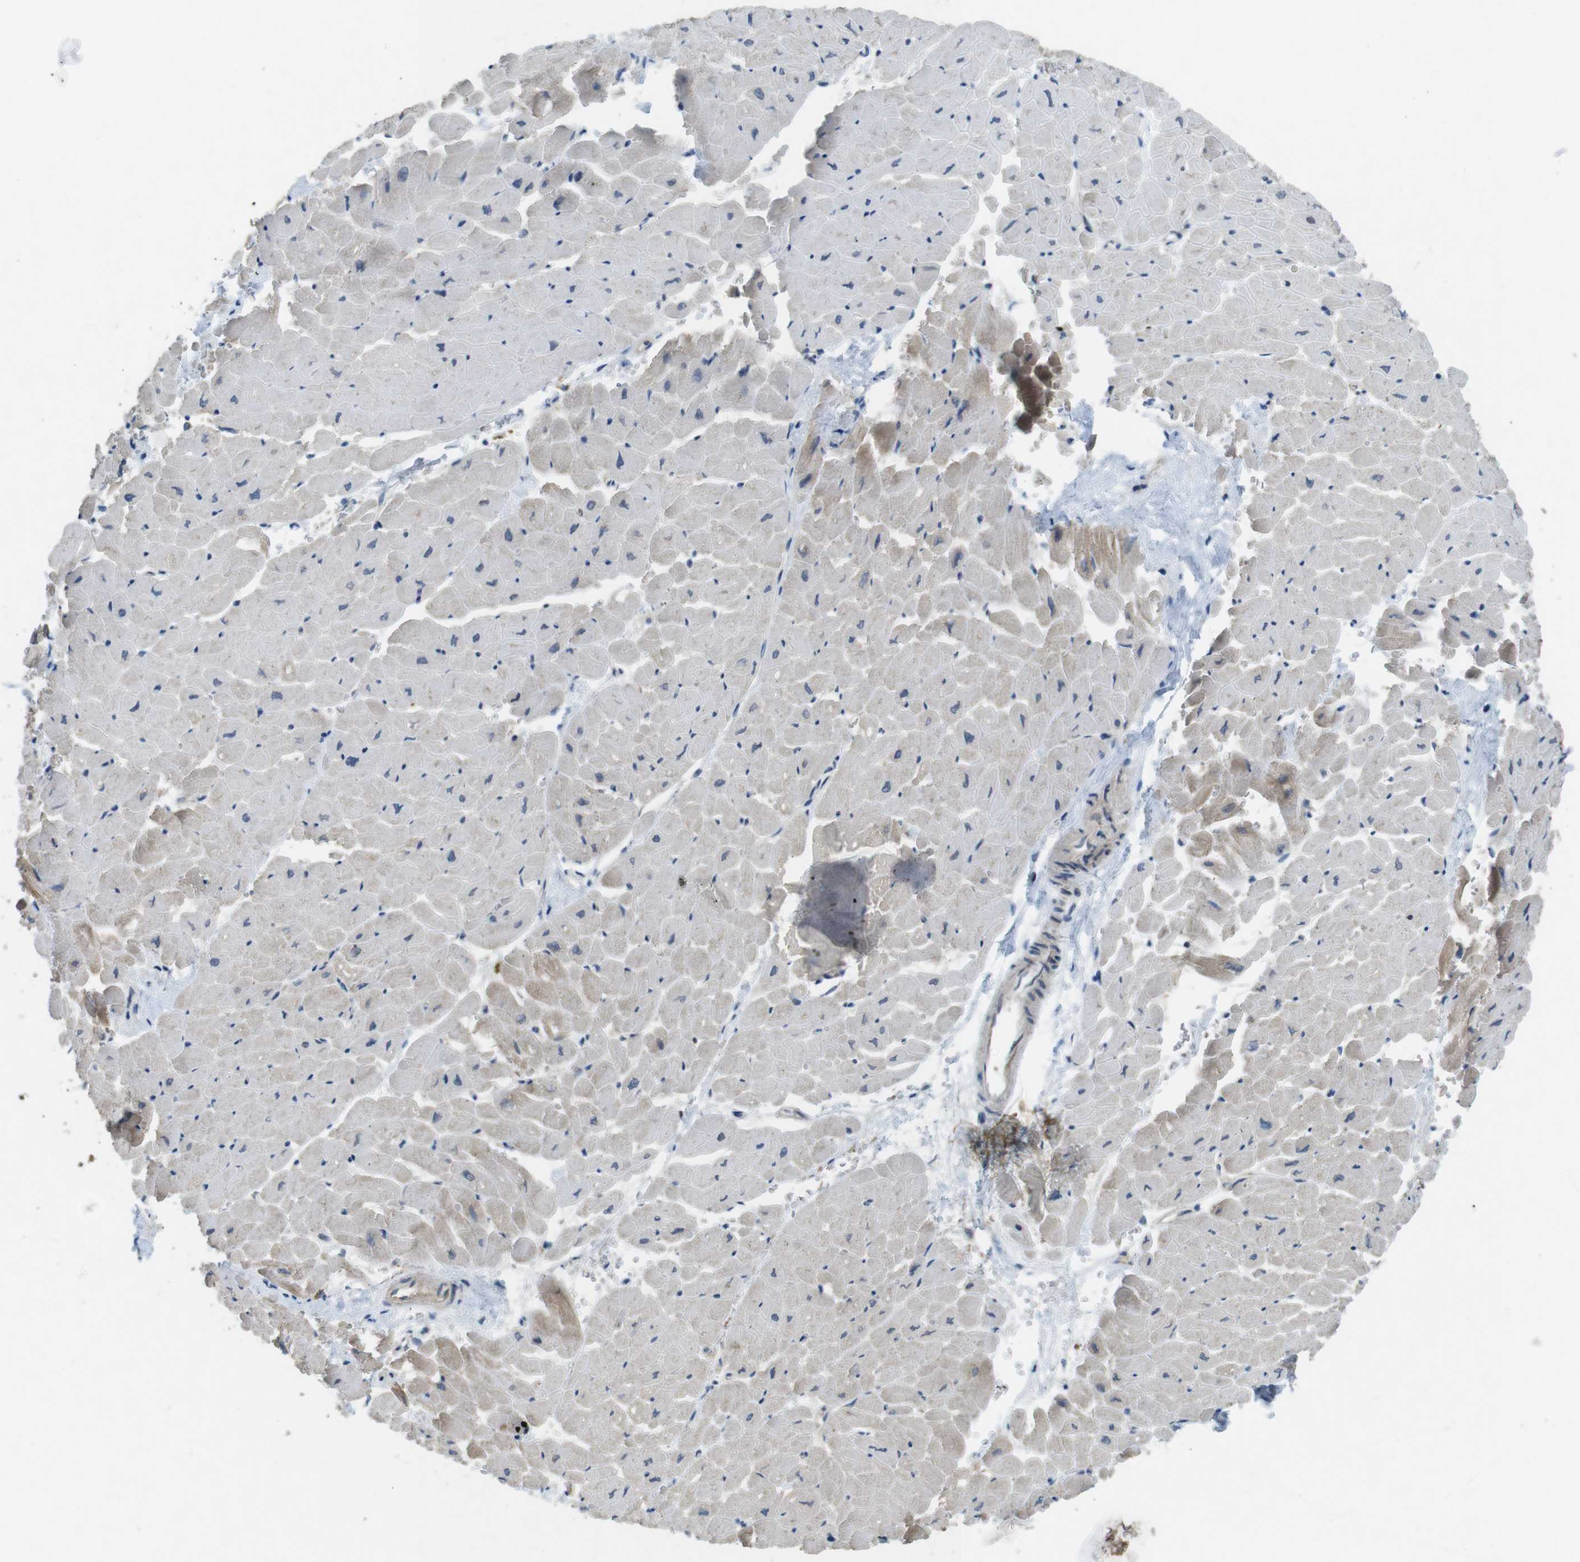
{"staining": {"intensity": "weak", "quantity": "<25%", "location": "cytoplasmic/membranous"}, "tissue": "heart muscle", "cell_type": "Cardiomyocytes", "image_type": "normal", "snomed": [{"axis": "morphology", "description": "Normal tissue, NOS"}, {"axis": "topography", "description": "Heart"}], "caption": "Immunohistochemistry (IHC) image of normal heart muscle stained for a protein (brown), which shows no staining in cardiomyocytes. Nuclei are stained in blue.", "gene": "SUGT1", "patient": {"sex": "male", "age": 45}}